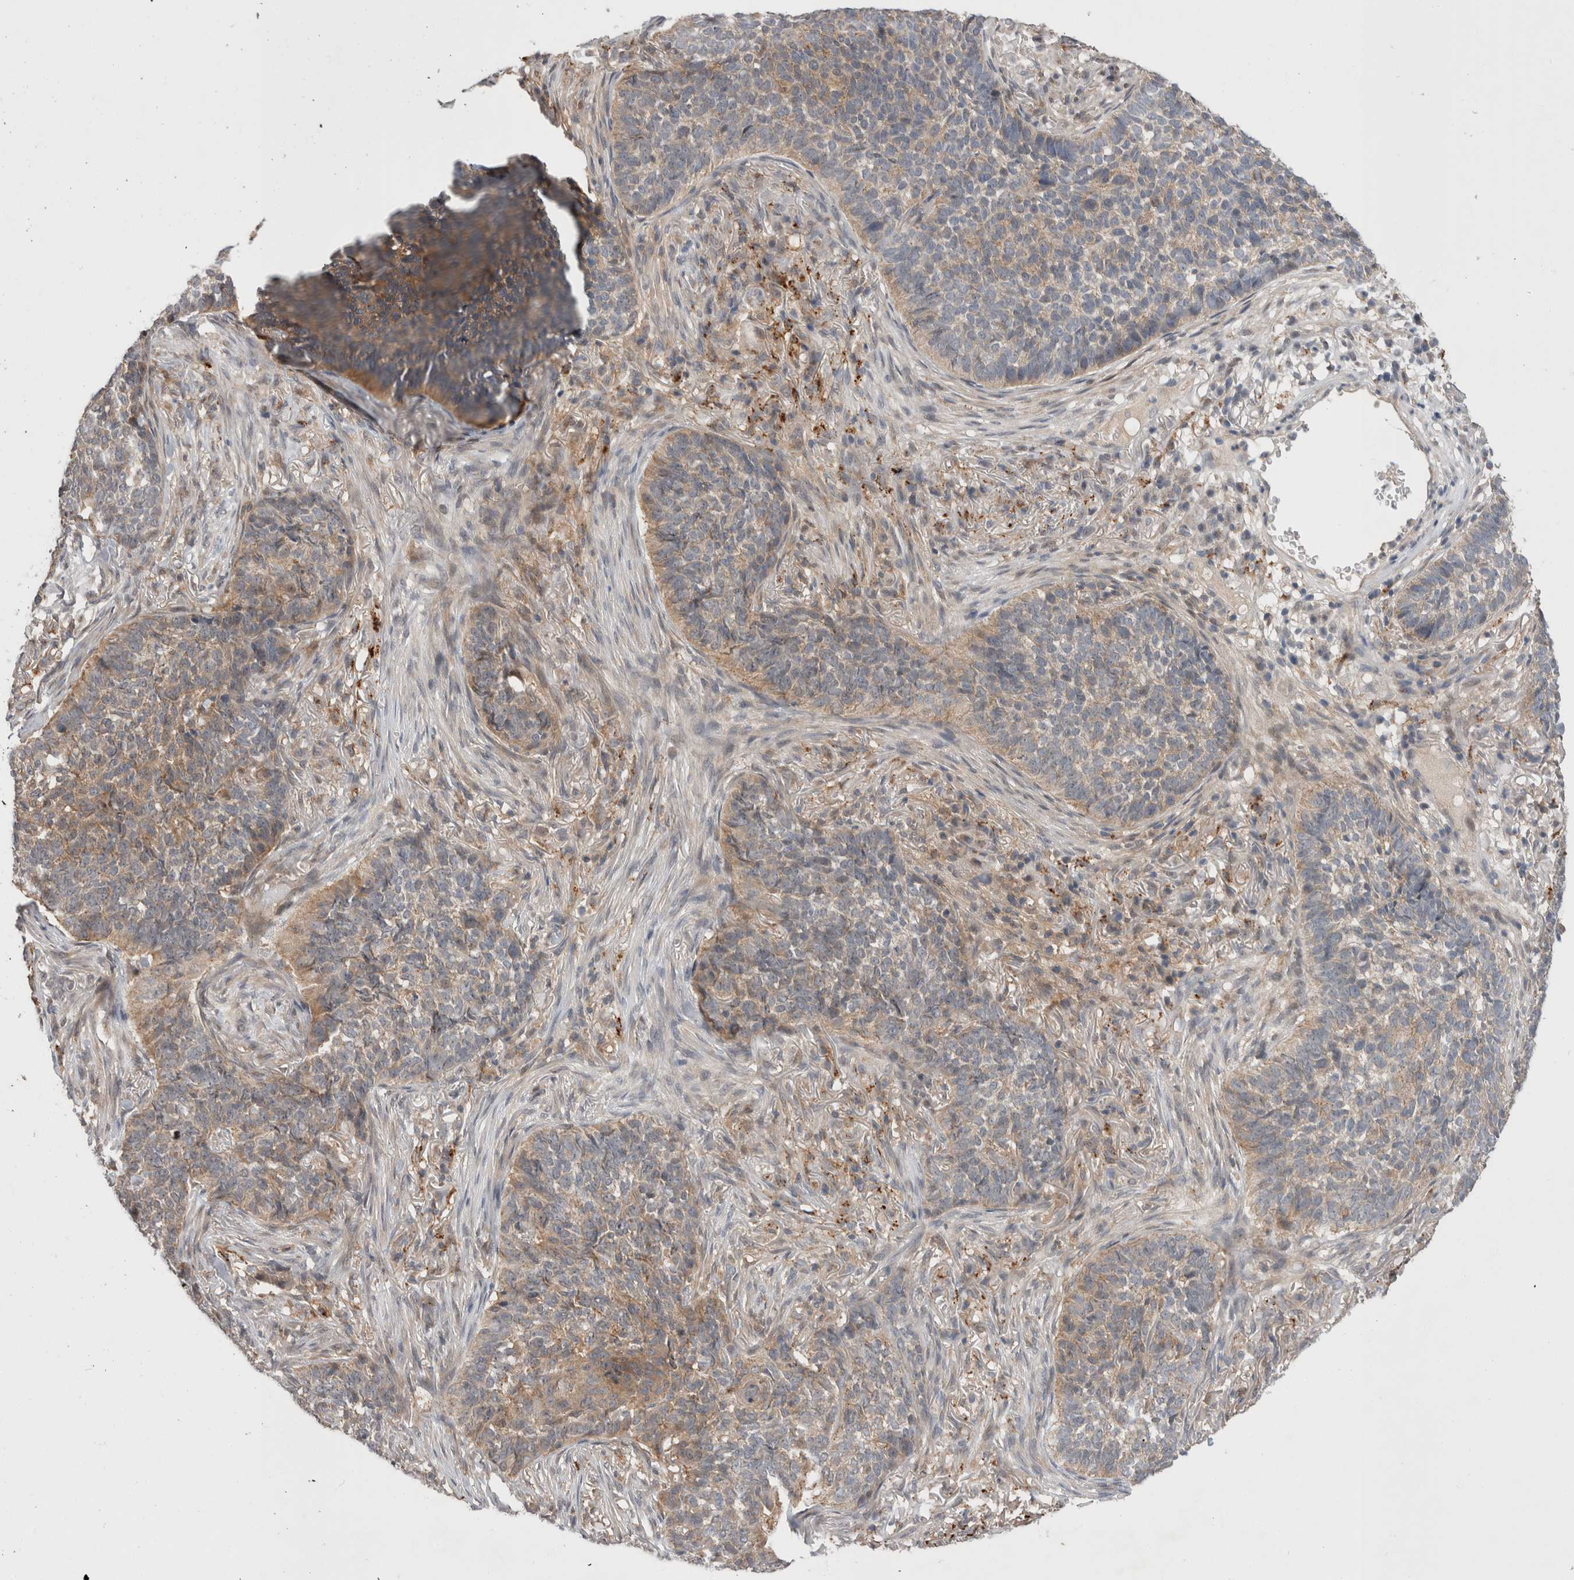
{"staining": {"intensity": "weak", "quantity": "25%-75%", "location": "cytoplasmic/membranous"}, "tissue": "skin cancer", "cell_type": "Tumor cells", "image_type": "cancer", "snomed": [{"axis": "morphology", "description": "Basal cell carcinoma"}, {"axis": "topography", "description": "Skin"}], "caption": "IHC of skin basal cell carcinoma exhibits low levels of weak cytoplasmic/membranous positivity in about 25%-75% of tumor cells.", "gene": "MRPL37", "patient": {"sex": "male", "age": 85}}